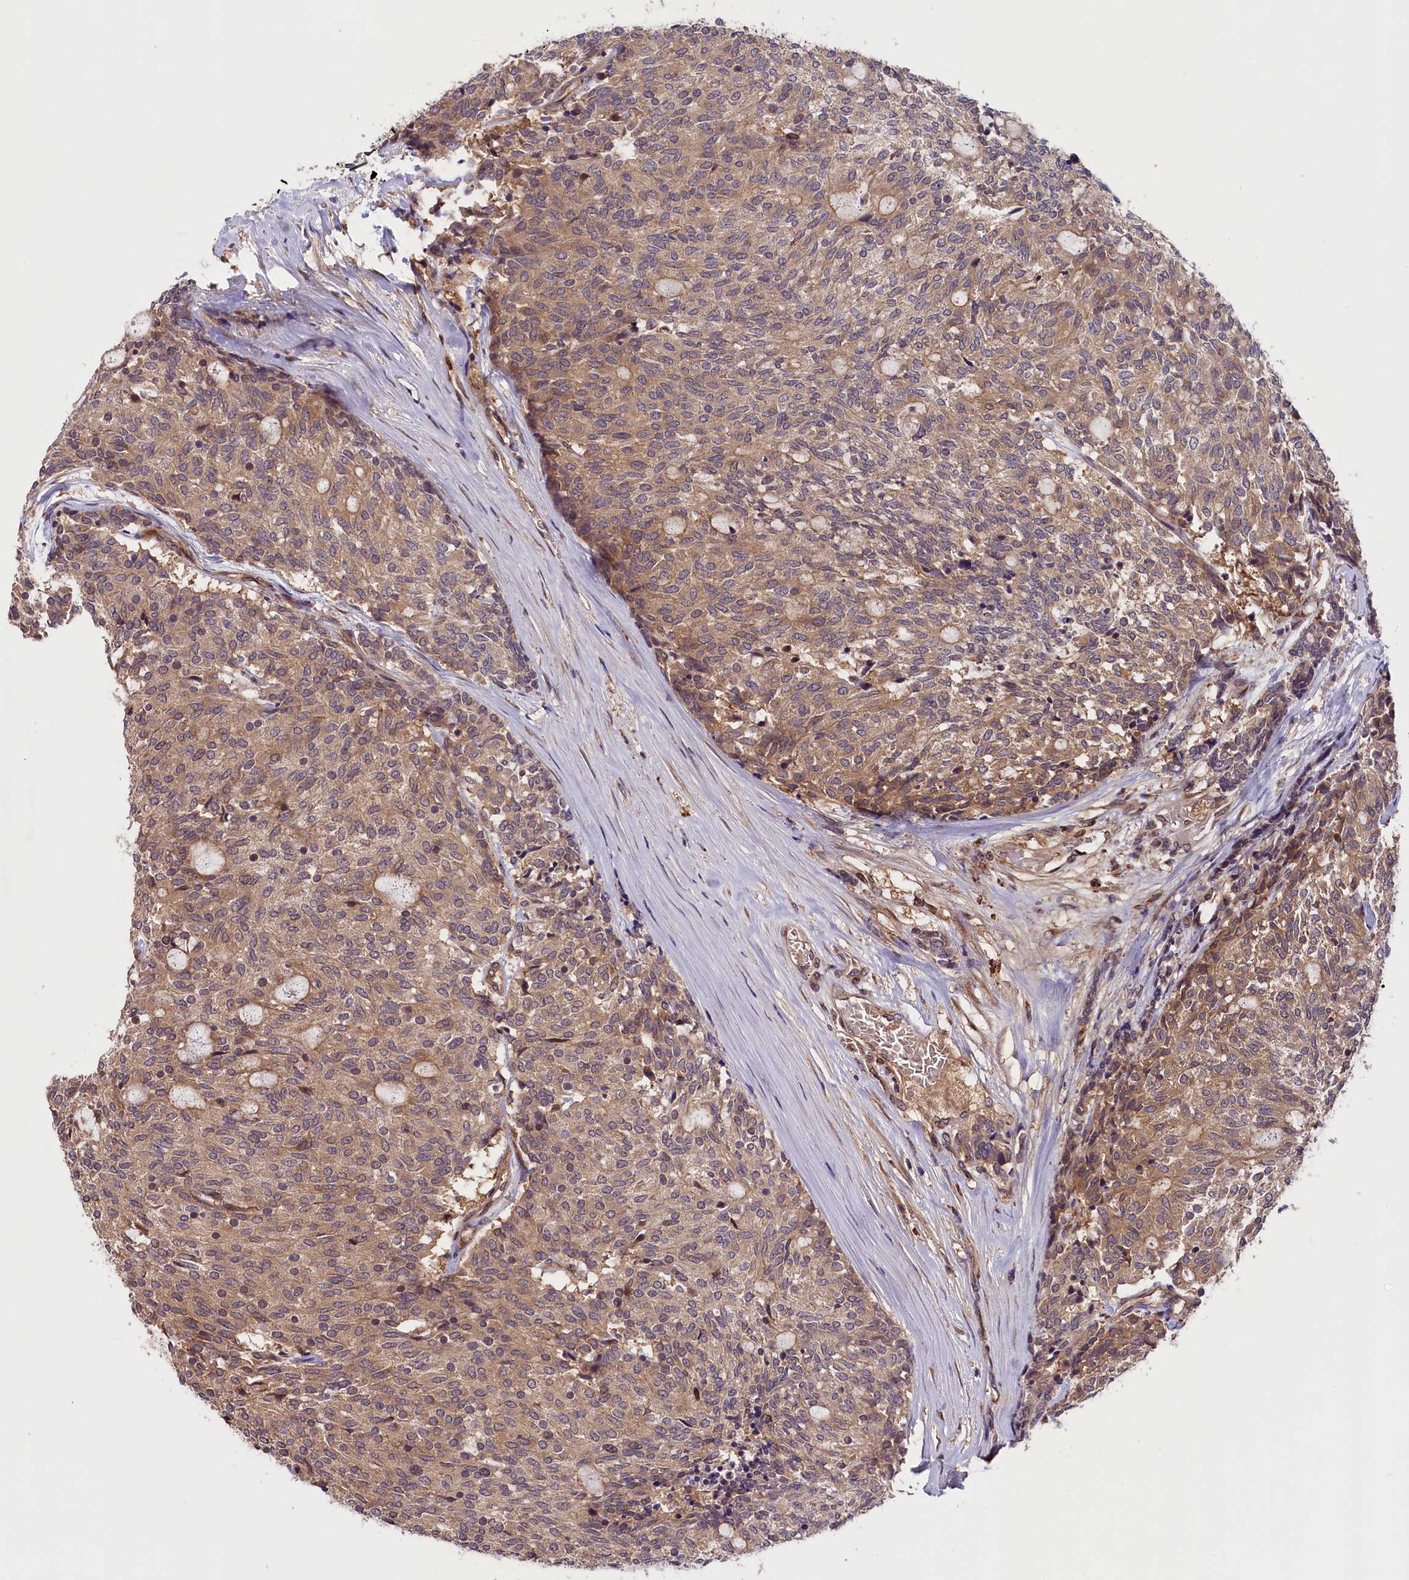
{"staining": {"intensity": "weak", "quantity": ">75%", "location": "cytoplasmic/membranous"}, "tissue": "carcinoid", "cell_type": "Tumor cells", "image_type": "cancer", "snomed": [{"axis": "morphology", "description": "Carcinoid, malignant, NOS"}, {"axis": "topography", "description": "Pancreas"}], "caption": "Immunohistochemistry (IHC) histopathology image of neoplastic tissue: carcinoid (malignant) stained using IHC displays low levels of weak protein expression localized specifically in the cytoplasmic/membranous of tumor cells, appearing as a cytoplasmic/membranous brown color.", "gene": "SETD6", "patient": {"sex": "female", "age": 54}}